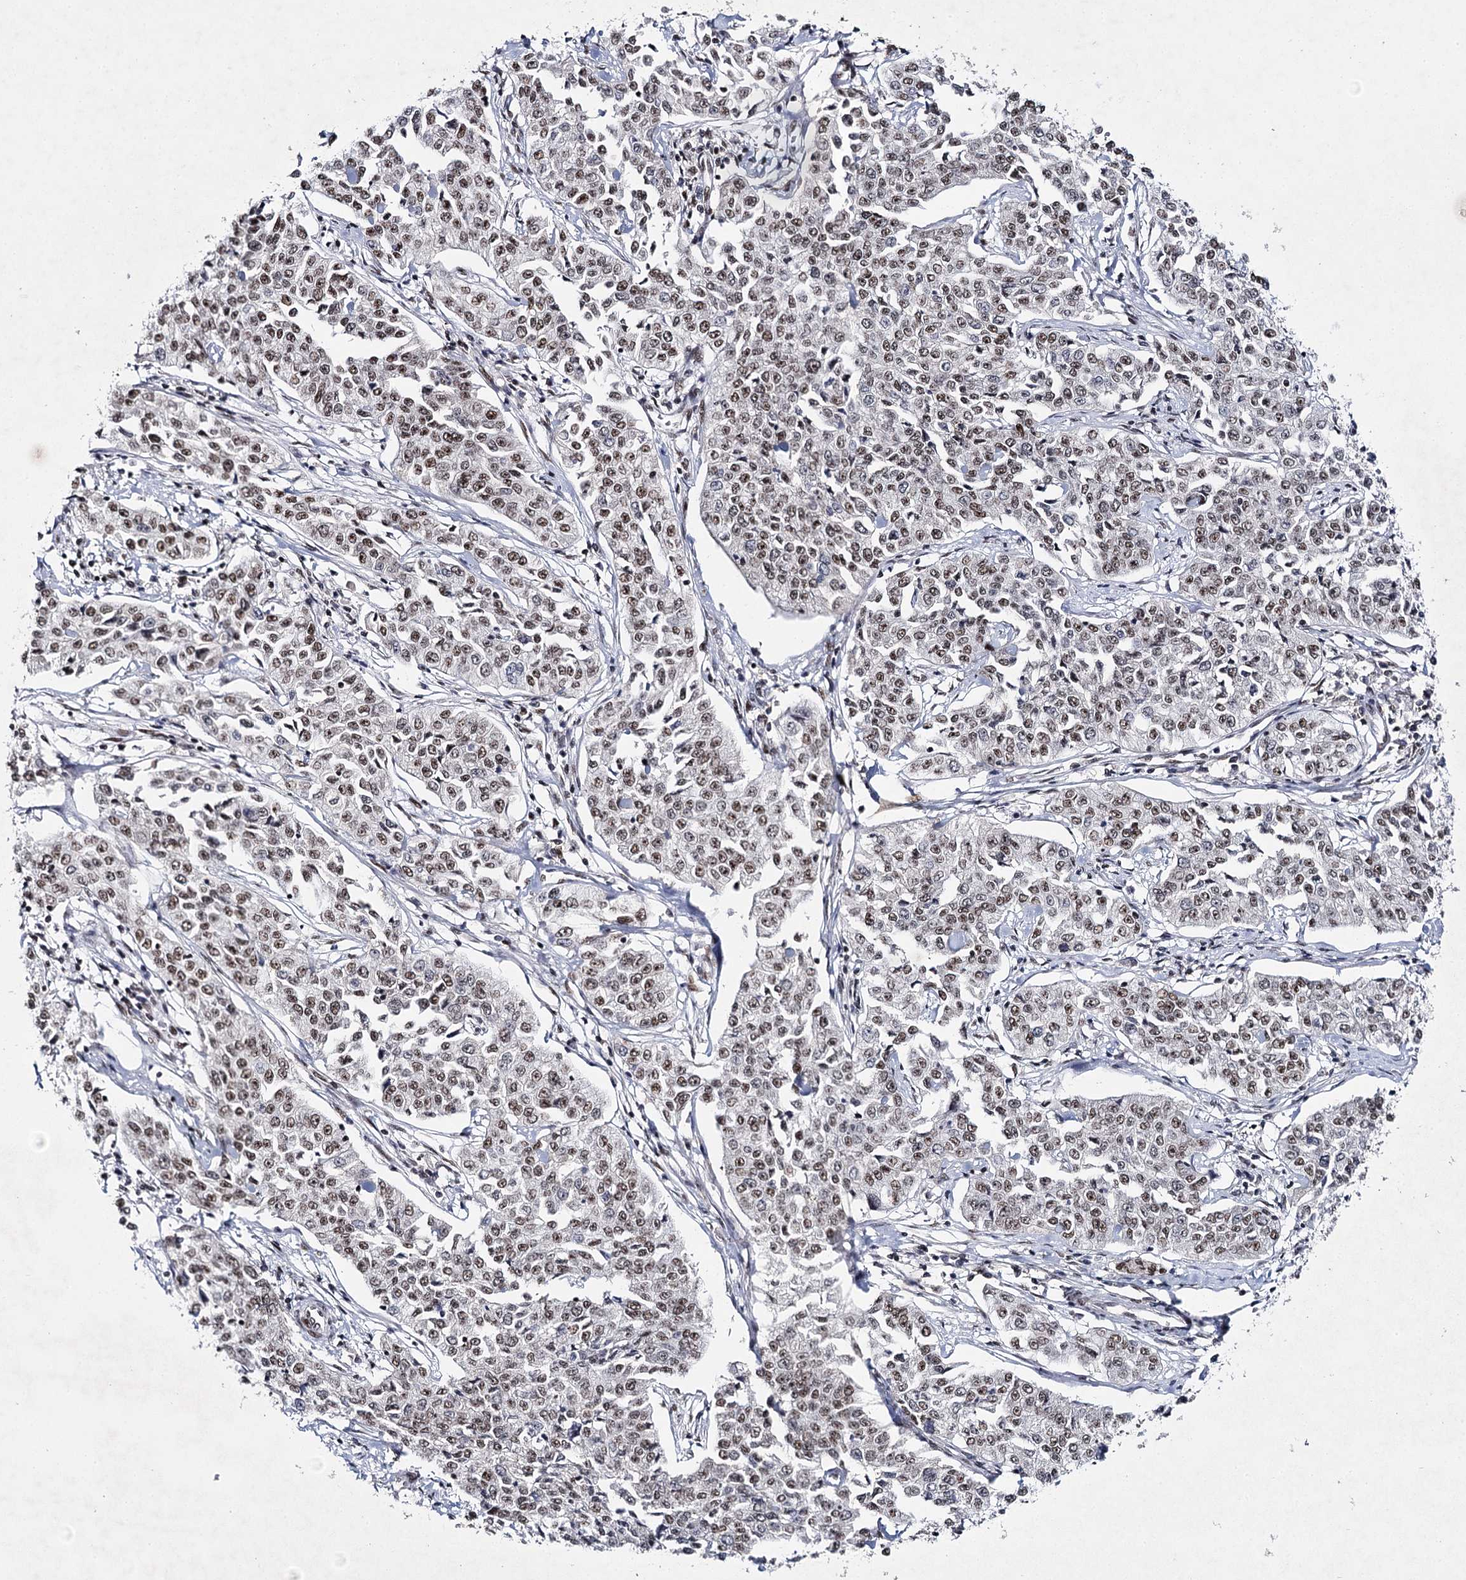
{"staining": {"intensity": "moderate", "quantity": ">75%", "location": "nuclear"}, "tissue": "cervical cancer", "cell_type": "Tumor cells", "image_type": "cancer", "snomed": [{"axis": "morphology", "description": "Squamous cell carcinoma, NOS"}, {"axis": "topography", "description": "Cervix"}], "caption": "Immunohistochemical staining of cervical squamous cell carcinoma displays medium levels of moderate nuclear positivity in about >75% of tumor cells. The protein is shown in brown color, while the nuclei are stained blue.", "gene": "SCAF8", "patient": {"sex": "female", "age": 35}}